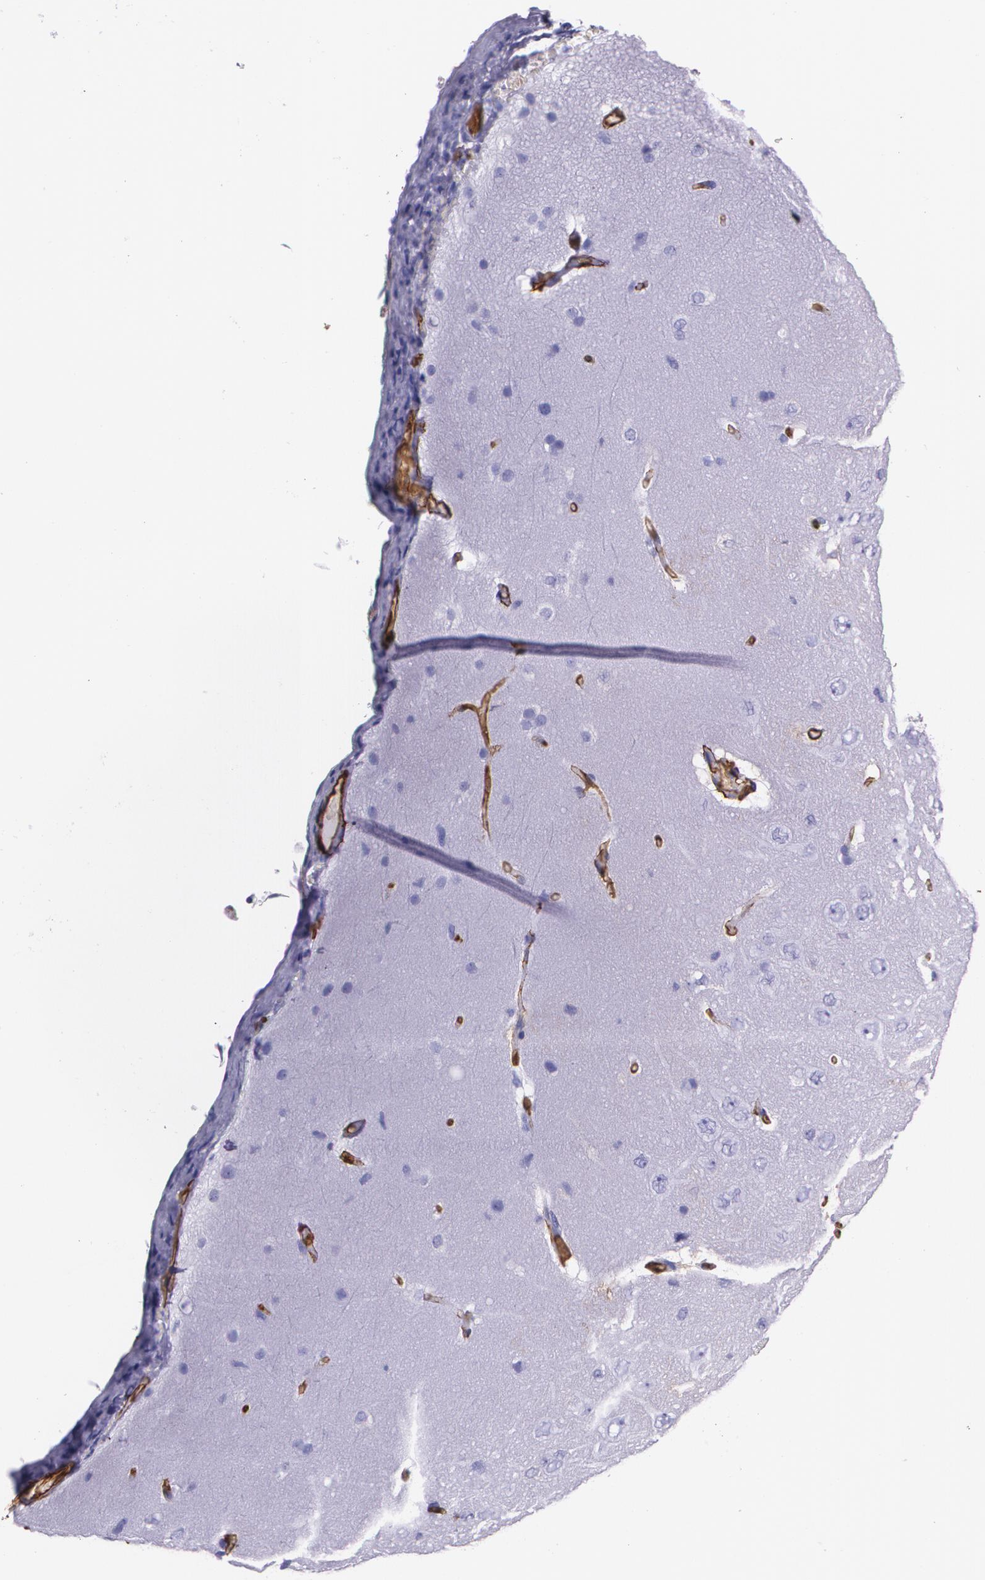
{"staining": {"intensity": "strong", "quantity": ">75%", "location": "cytoplasmic/membranous"}, "tissue": "cerebral cortex", "cell_type": "Endothelial cells", "image_type": "normal", "snomed": [{"axis": "morphology", "description": "Normal tissue, NOS"}, {"axis": "topography", "description": "Cerebral cortex"}], "caption": "Protein staining exhibits strong cytoplasmic/membranous positivity in about >75% of endothelial cells in benign cerebral cortex.", "gene": "MMP2", "patient": {"sex": "female", "age": 45}}